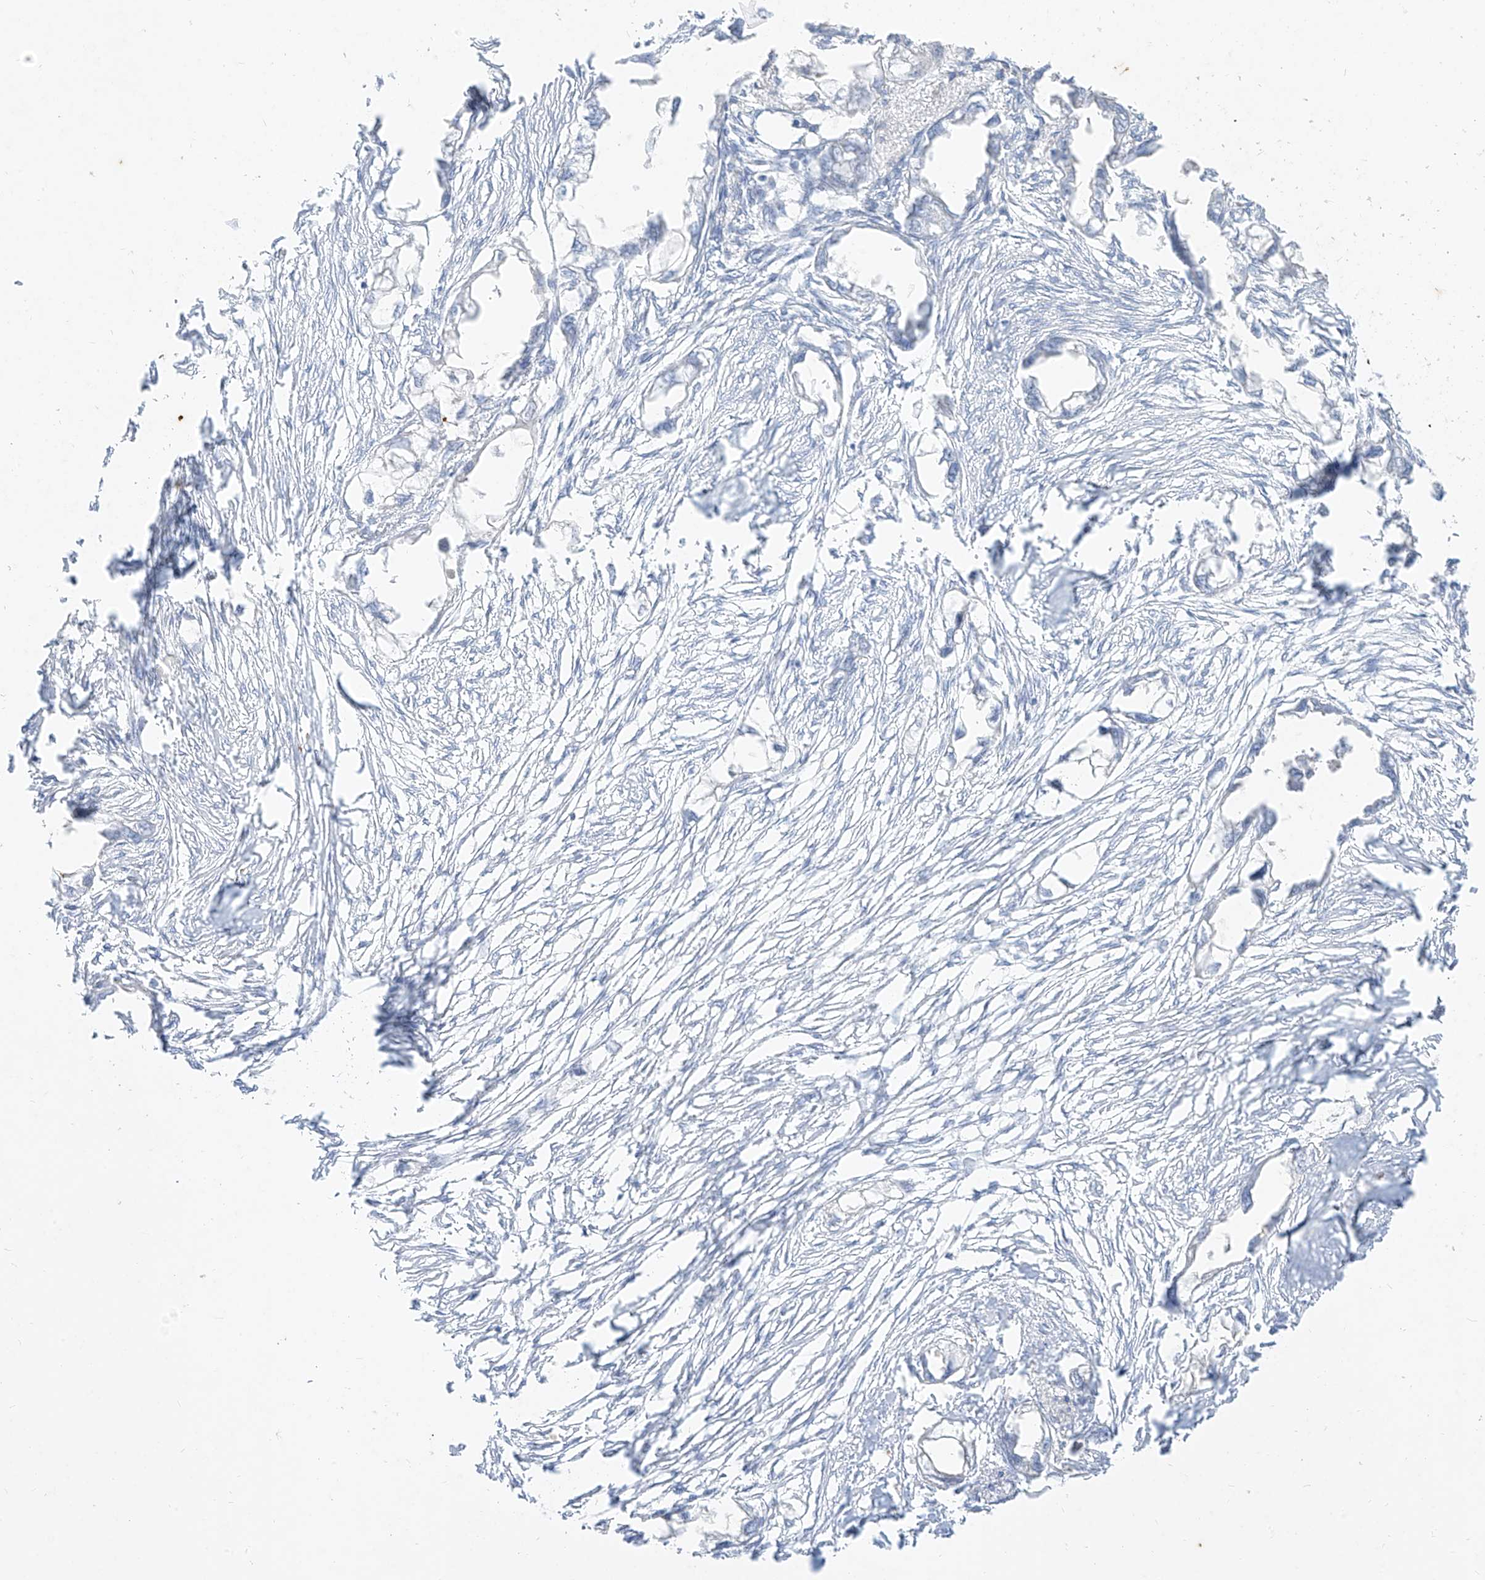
{"staining": {"intensity": "negative", "quantity": "none", "location": "none"}, "tissue": "endometrial cancer", "cell_type": "Tumor cells", "image_type": "cancer", "snomed": [{"axis": "morphology", "description": "Adenocarcinoma, NOS"}, {"axis": "morphology", "description": "Adenocarcinoma, metastatic, NOS"}, {"axis": "topography", "description": "Adipose tissue"}, {"axis": "topography", "description": "Endometrium"}], "caption": "Protein analysis of metastatic adenocarcinoma (endometrial) shows no significant expression in tumor cells.", "gene": "TGM4", "patient": {"sex": "female", "age": 67}}